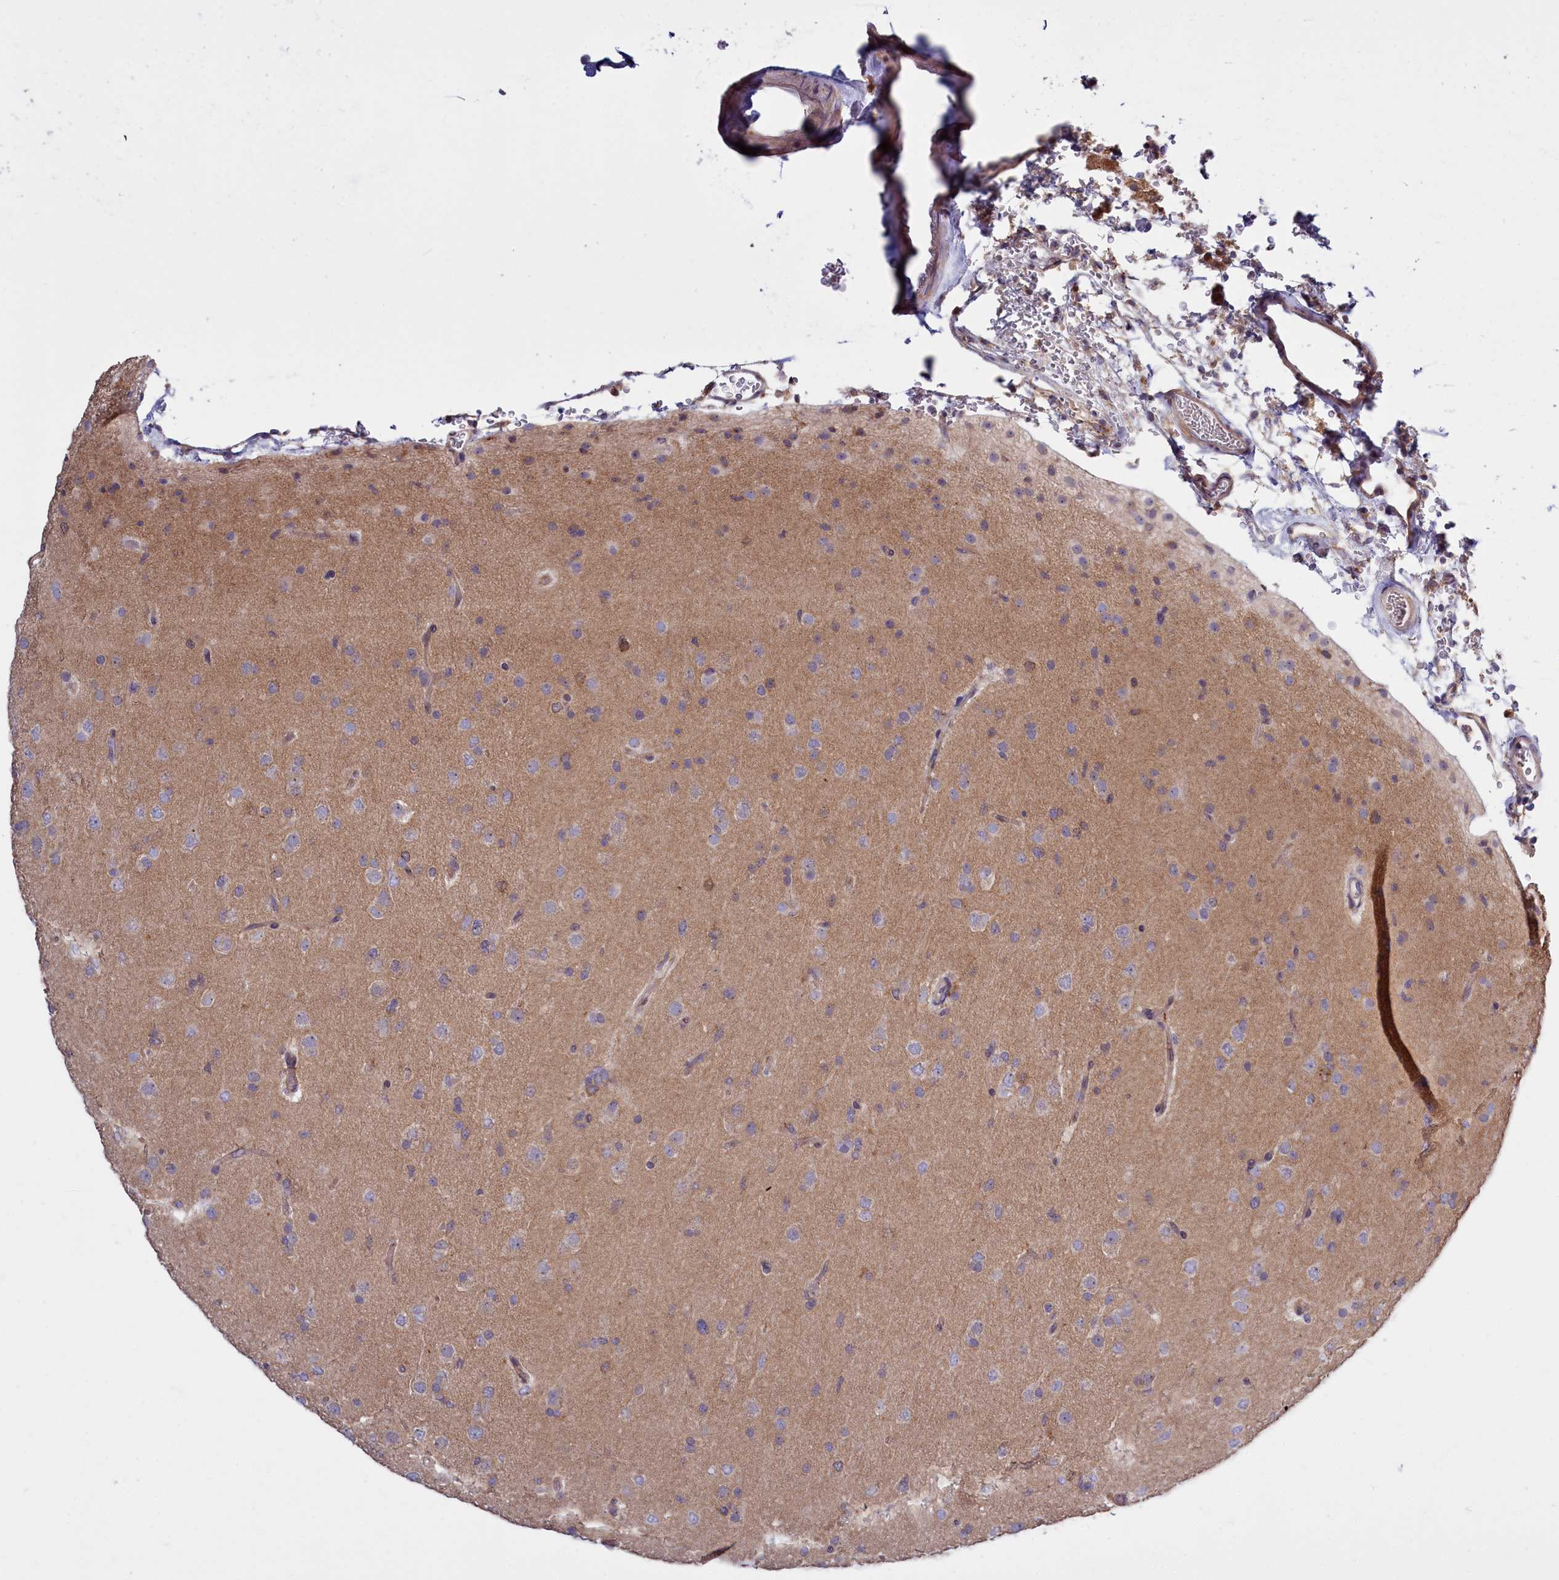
{"staining": {"intensity": "negative", "quantity": "none", "location": "none"}, "tissue": "glioma", "cell_type": "Tumor cells", "image_type": "cancer", "snomed": [{"axis": "morphology", "description": "Glioma, malignant, Low grade"}, {"axis": "topography", "description": "Brain"}], "caption": "The IHC photomicrograph has no significant positivity in tumor cells of low-grade glioma (malignant) tissue.", "gene": "RAPGEF4", "patient": {"sex": "male", "age": 65}}